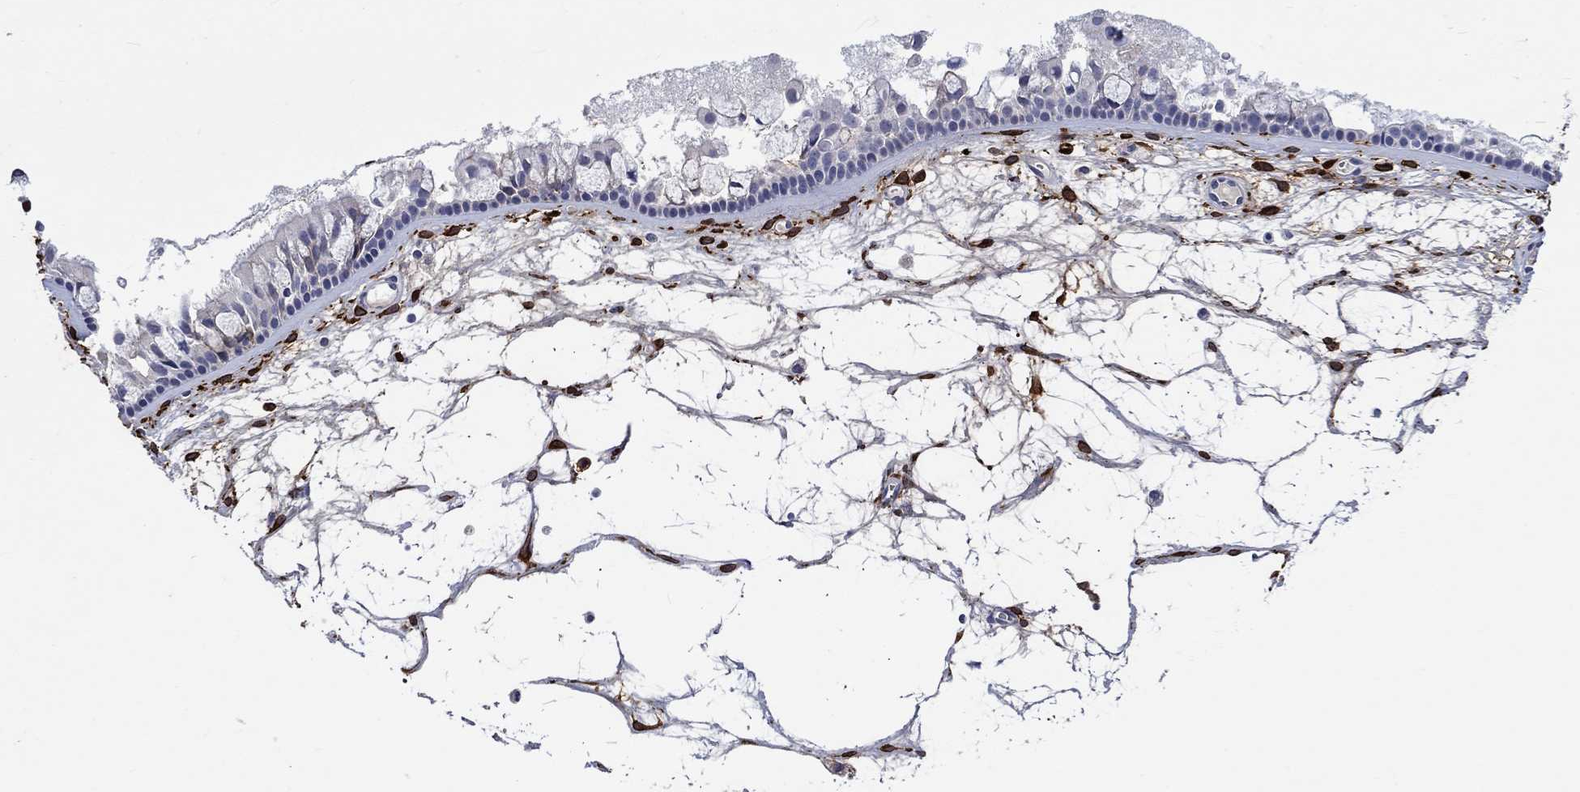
{"staining": {"intensity": "negative", "quantity": "none", "location": "none"}, "tissue": "nasopharynx", "cell_type": "Respiratory epithelial cells", "image_type": "normal", "snomed": [{"axis": "morphology", "description": "Normal tissue, NOS"}, {"axis": "topography", "description": "Nasopharynx"}], "caption": "Immunohistochemistry of normal human nasopharynx demonstrates no expression in respiratory epithelial cells.", "gene": "TGM2", "patient": {"sex": "female", "age": 68}}